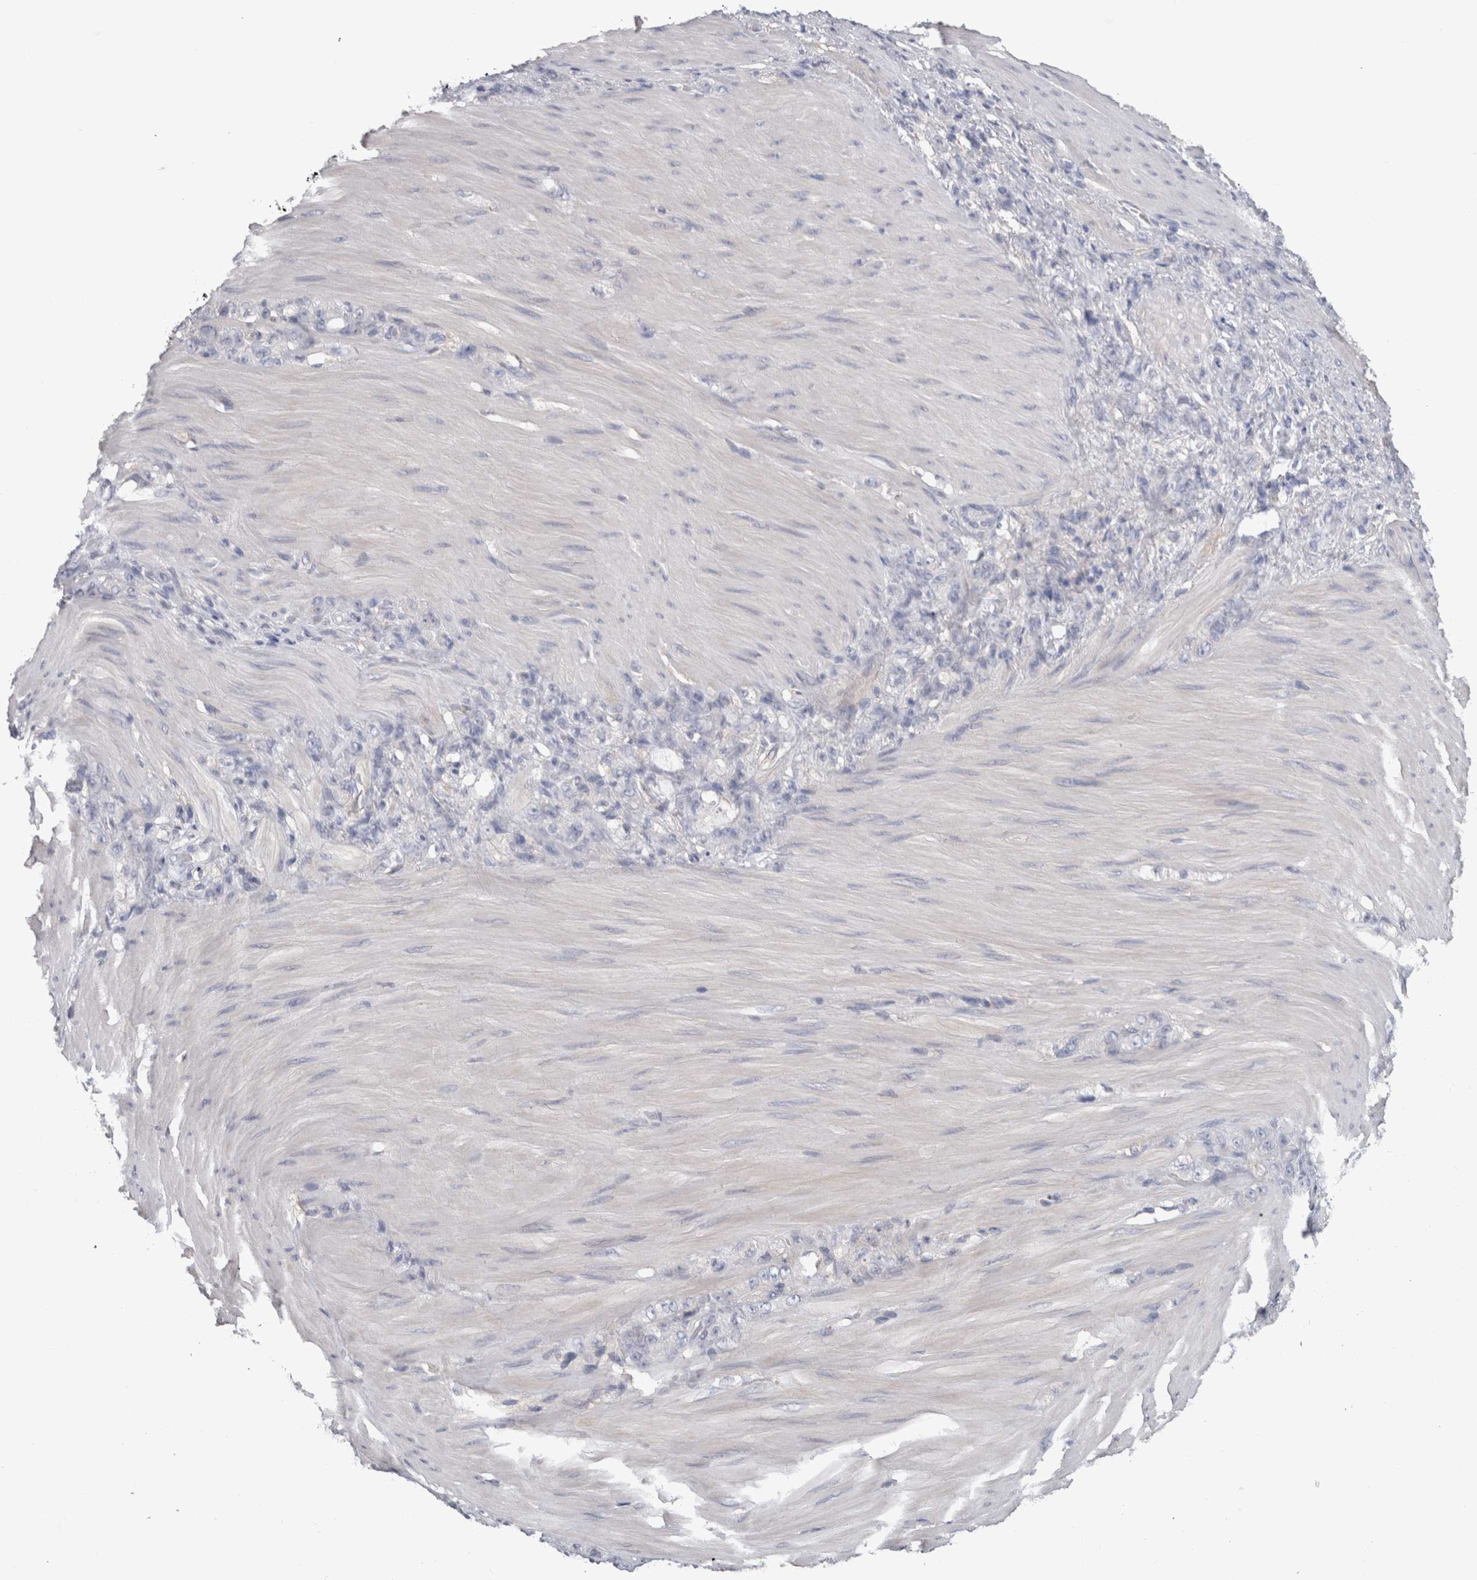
{"staining": {"intensity": "negative", "quantity": "none", "location": "none"}, "tissue": "stomach cancer", "cell_type": "Tumor cells", "image_type": "cancer", "snomed": [{"axis": "morphology", "description": "Normal tissue, NOS"}, {"axis": "morphology", "description": "Adenocarcinoma, NOS"}, {"axis": "topography", "description": "Stomach"}], "caption": "This is a micrograph of IHC staining of stomach adenocarcinoma, which shows no staining in tumor cells. (DAB (3,3'-diaminobenzidine) IHC visualized using brightfield microscopy, high magnification).", "gene": "SCRN1", "patient": {"sex": "male", "age": 82}}